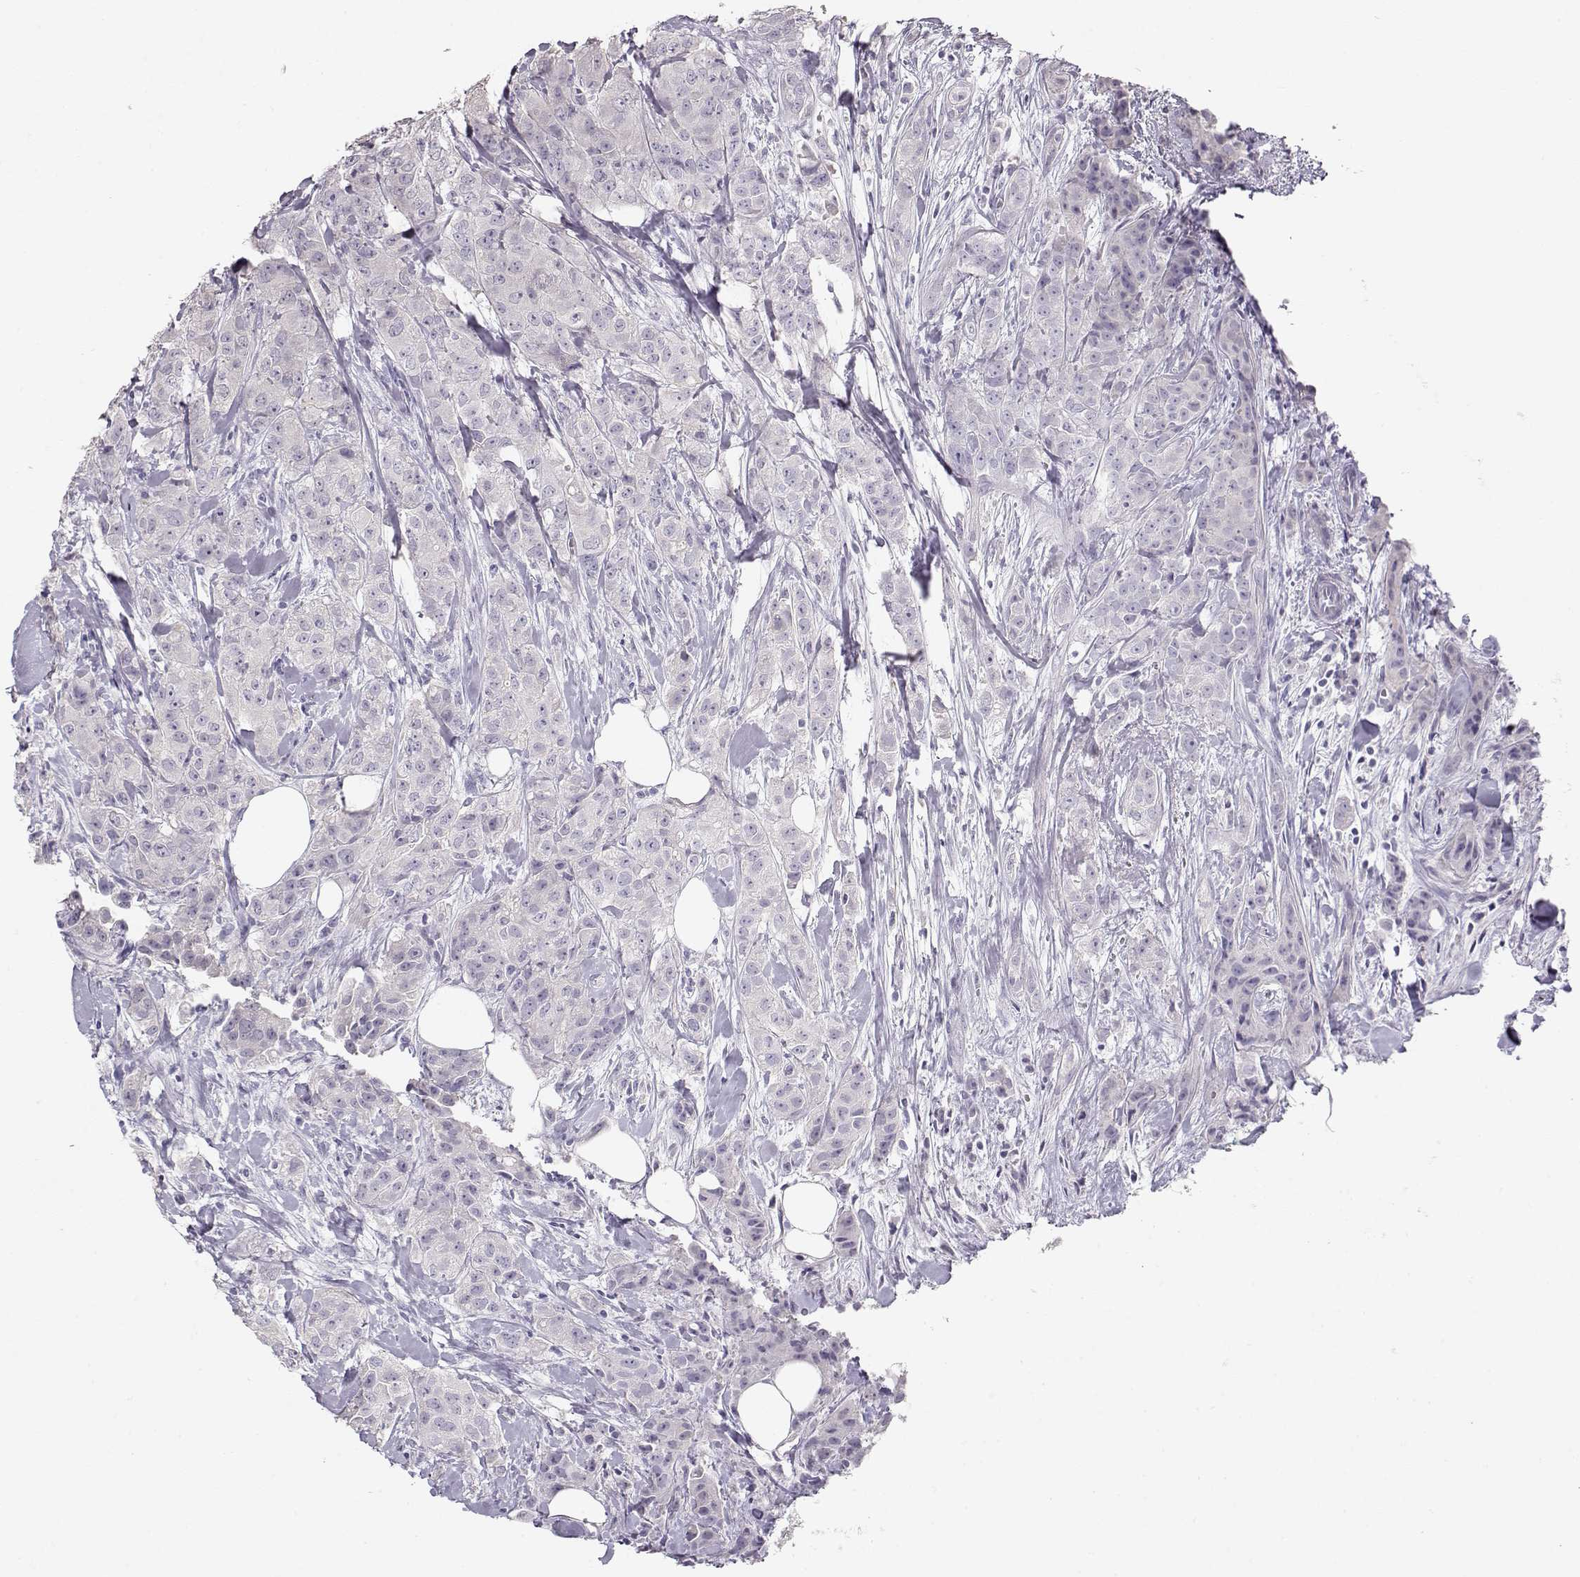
{"staining": {"intensity": "negative", "quantity": "none", "location": "none"}, "tissue": "breast cancer", "cell_type": "Tumor cells", "image_type": "cancer", "snomed": [{"axis": "morphology", "description": "Duct carcinoma"}, {"axis": "topography", "description": "Breast"}], "caption": "IHC photomicrograph of human breast cancer stained for a protein (brown), which demonstrates no expression in tumor cells.", "gene": "GLIPR1L2", "patient": {"sex": "female", "age": 43}}